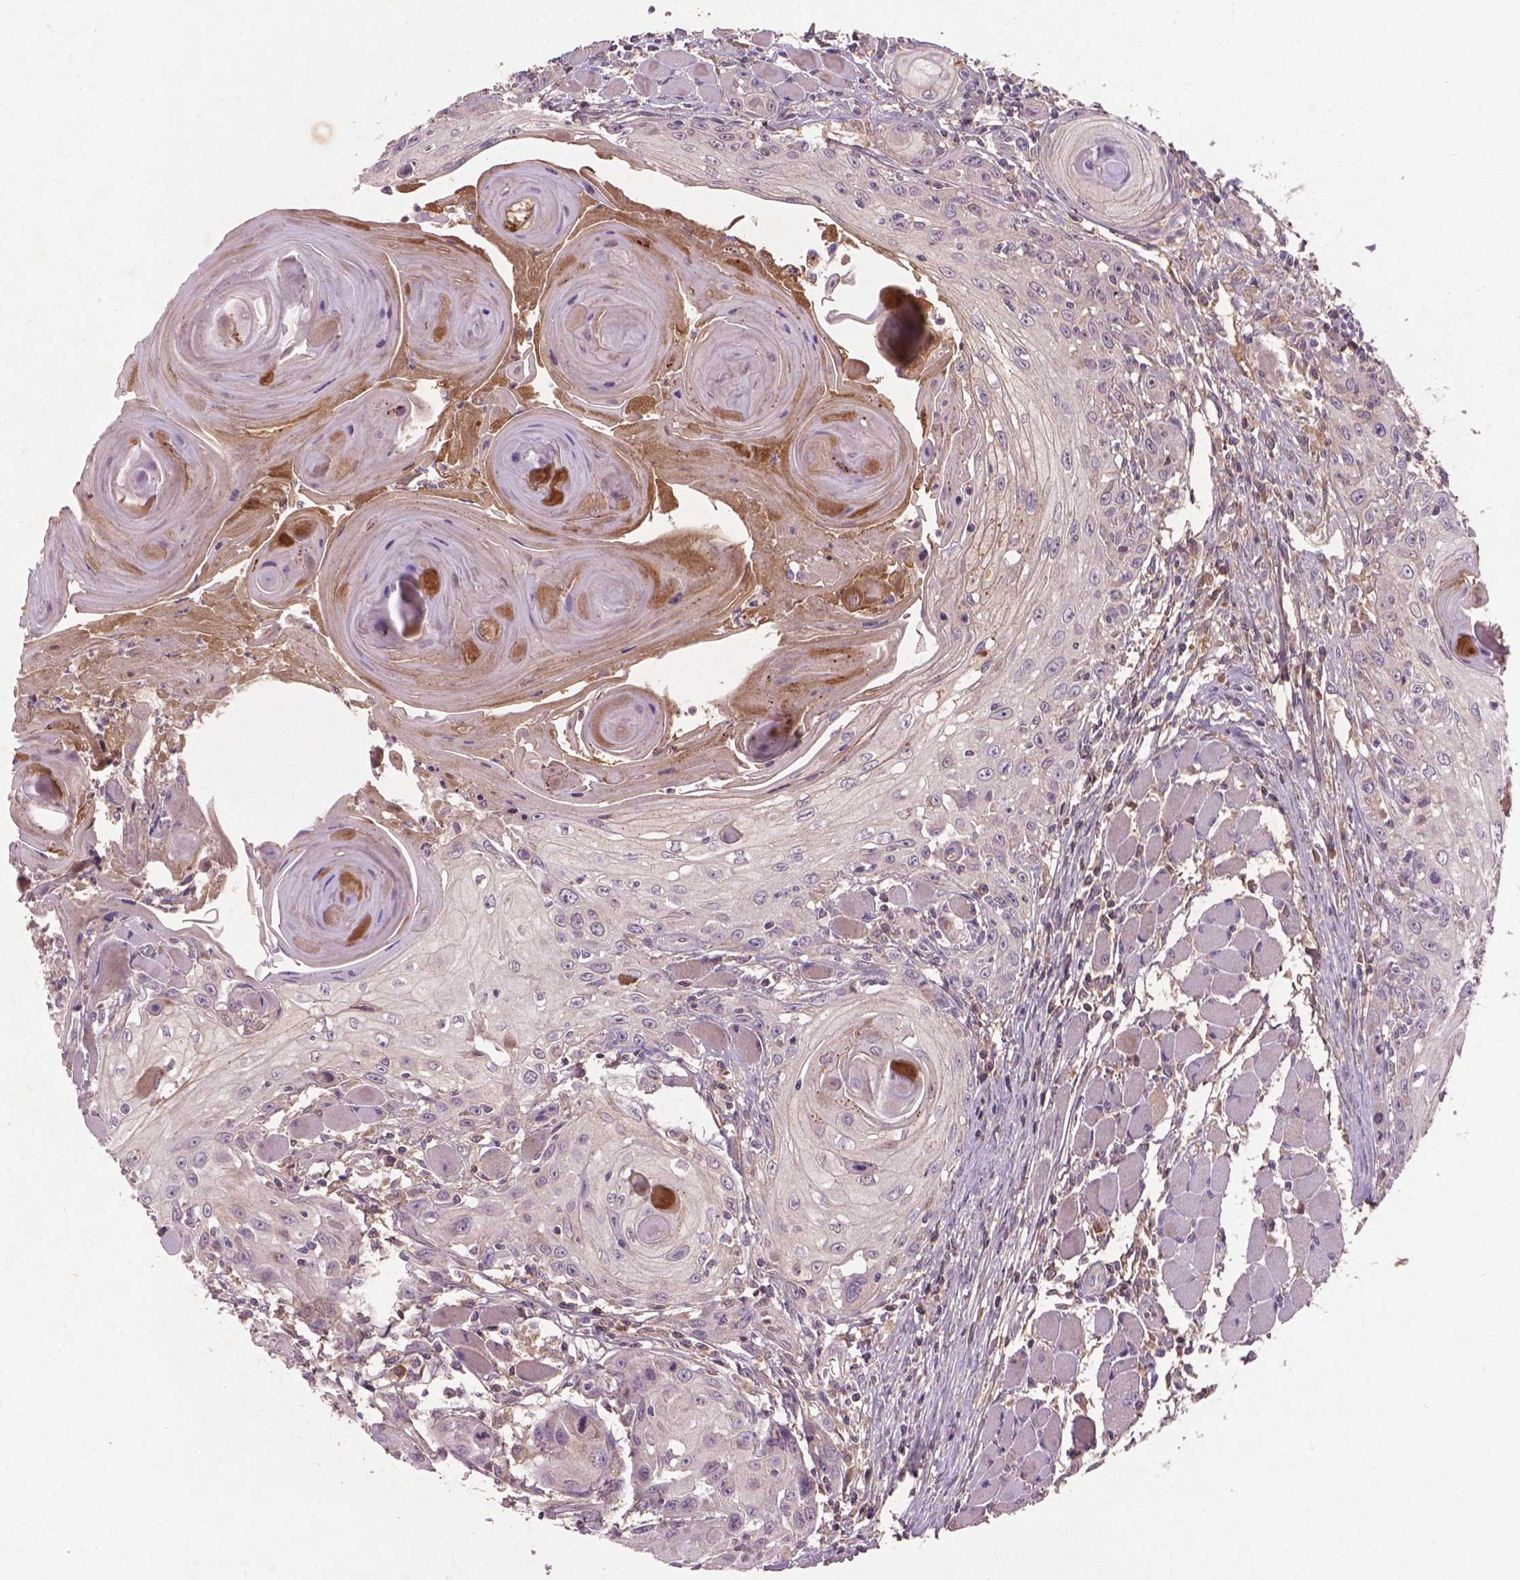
{"staining": {"intensity": "negative", "quantity": "none", "location": "none"}, "tissue": "head and neck cancer", "cell_type": "Tumor cells", "image_type": "cancer", "snomed": [{"axis": "morphology", "description": "Squamous cell carcinoma, NOS"}, {"axis": "topography", "description": "Head-Neck"}], "caption": "Tumor cells are negative for protein expression in human head and neck squamous cell carcinoma.", "gene": "SOX17", "patient": {"sex": "female", "age": 80}}